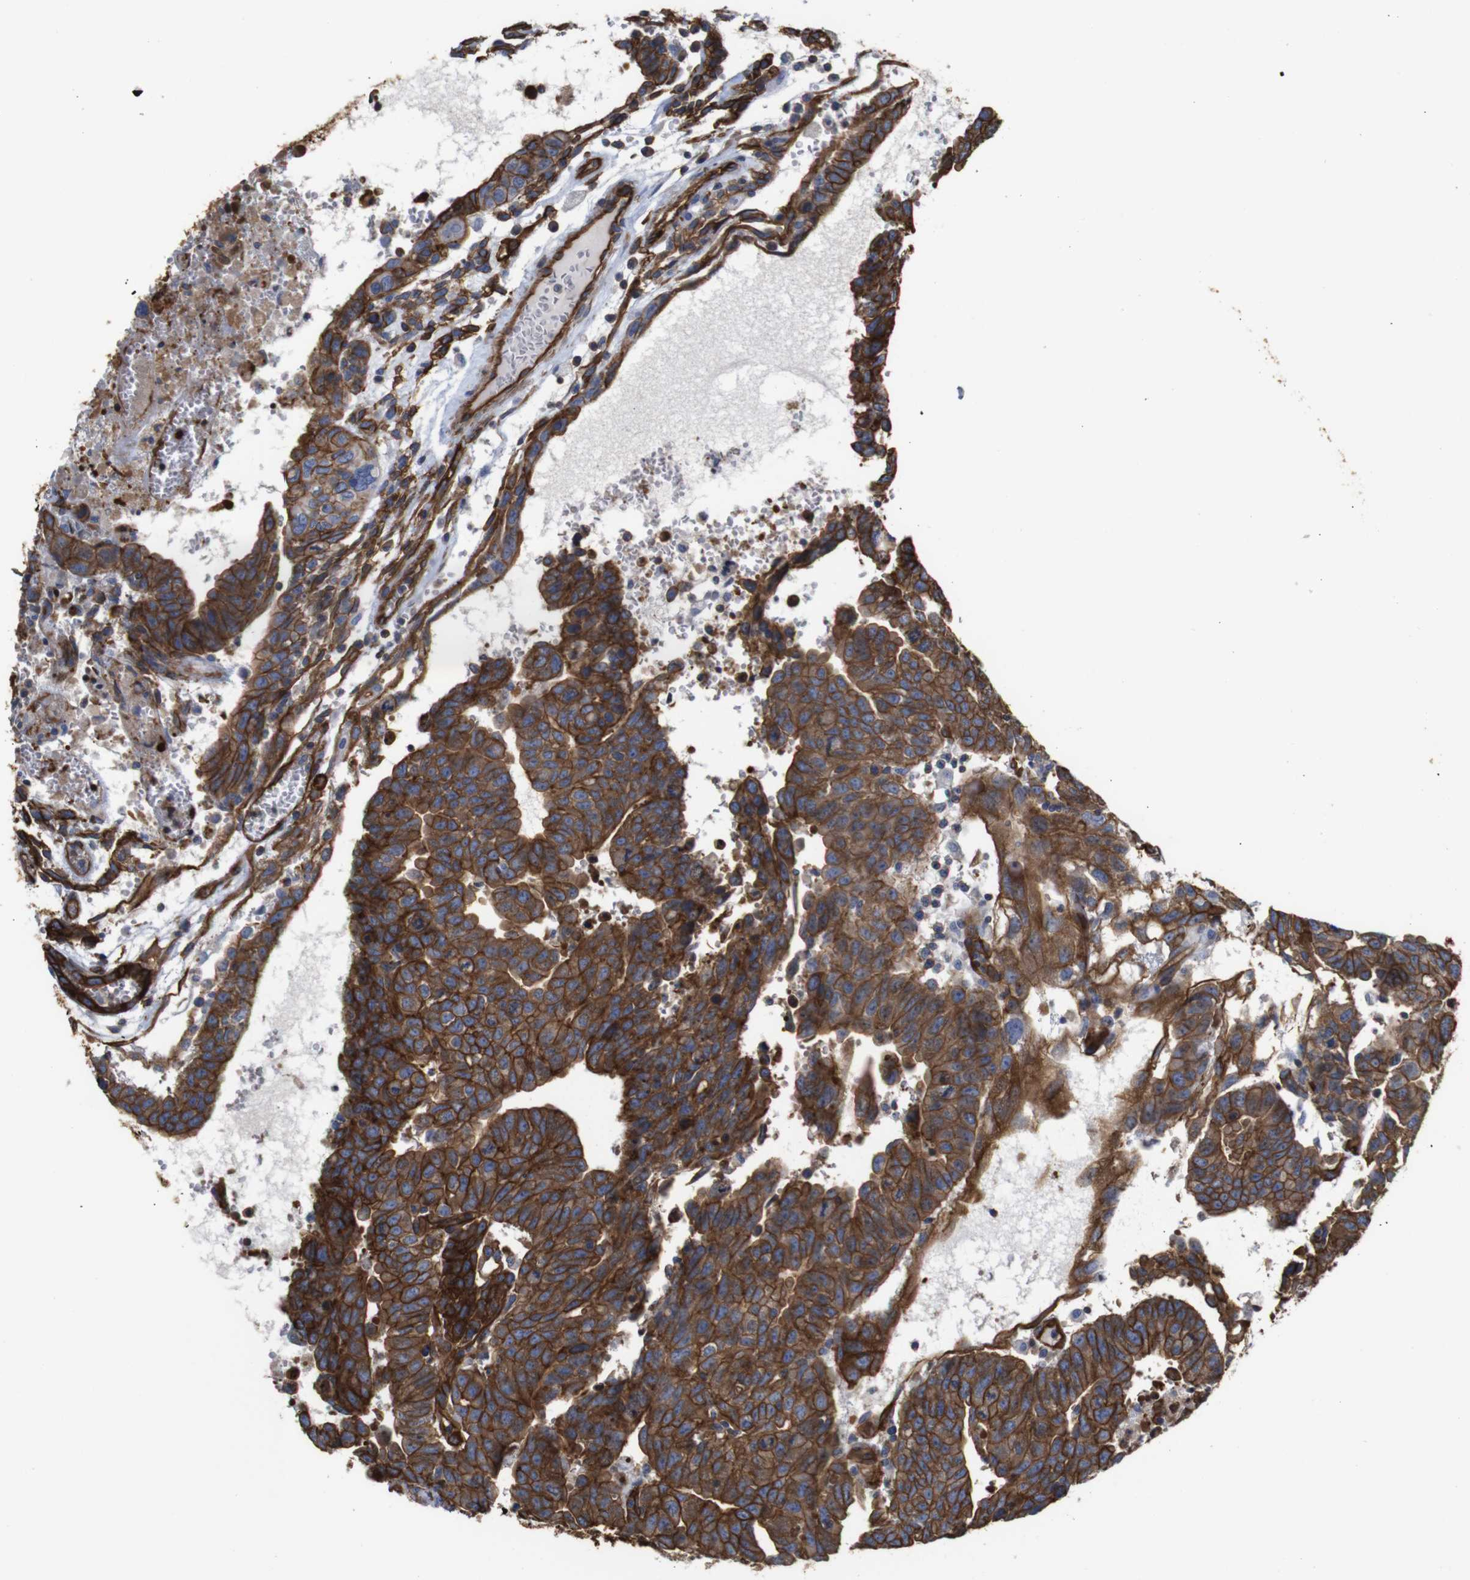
{"staining": {"intensity": "strong", "quantity": ">75%", "location": "cytoplasmic/membranous"}, "tissue": "testis cancer", "cell_type": "Tumor cells", "image_type": "cancer", "snomed": [{"axis": "morphology", "description": "Seminoma, NOS"}, {"axis": "morphology", "description": "Carcinoma, Embryonal, NOS"}, {"axis": "topography", "description": "Testis"}], "caption": "Immunohistochemical staining of human testis cancer (seminoma) shows strong cytoplasmic/membranous protein staining in about >75% of tumor cells.", "gene": "SPTBN1", "patient": {"sex": "male", "age": 52}}